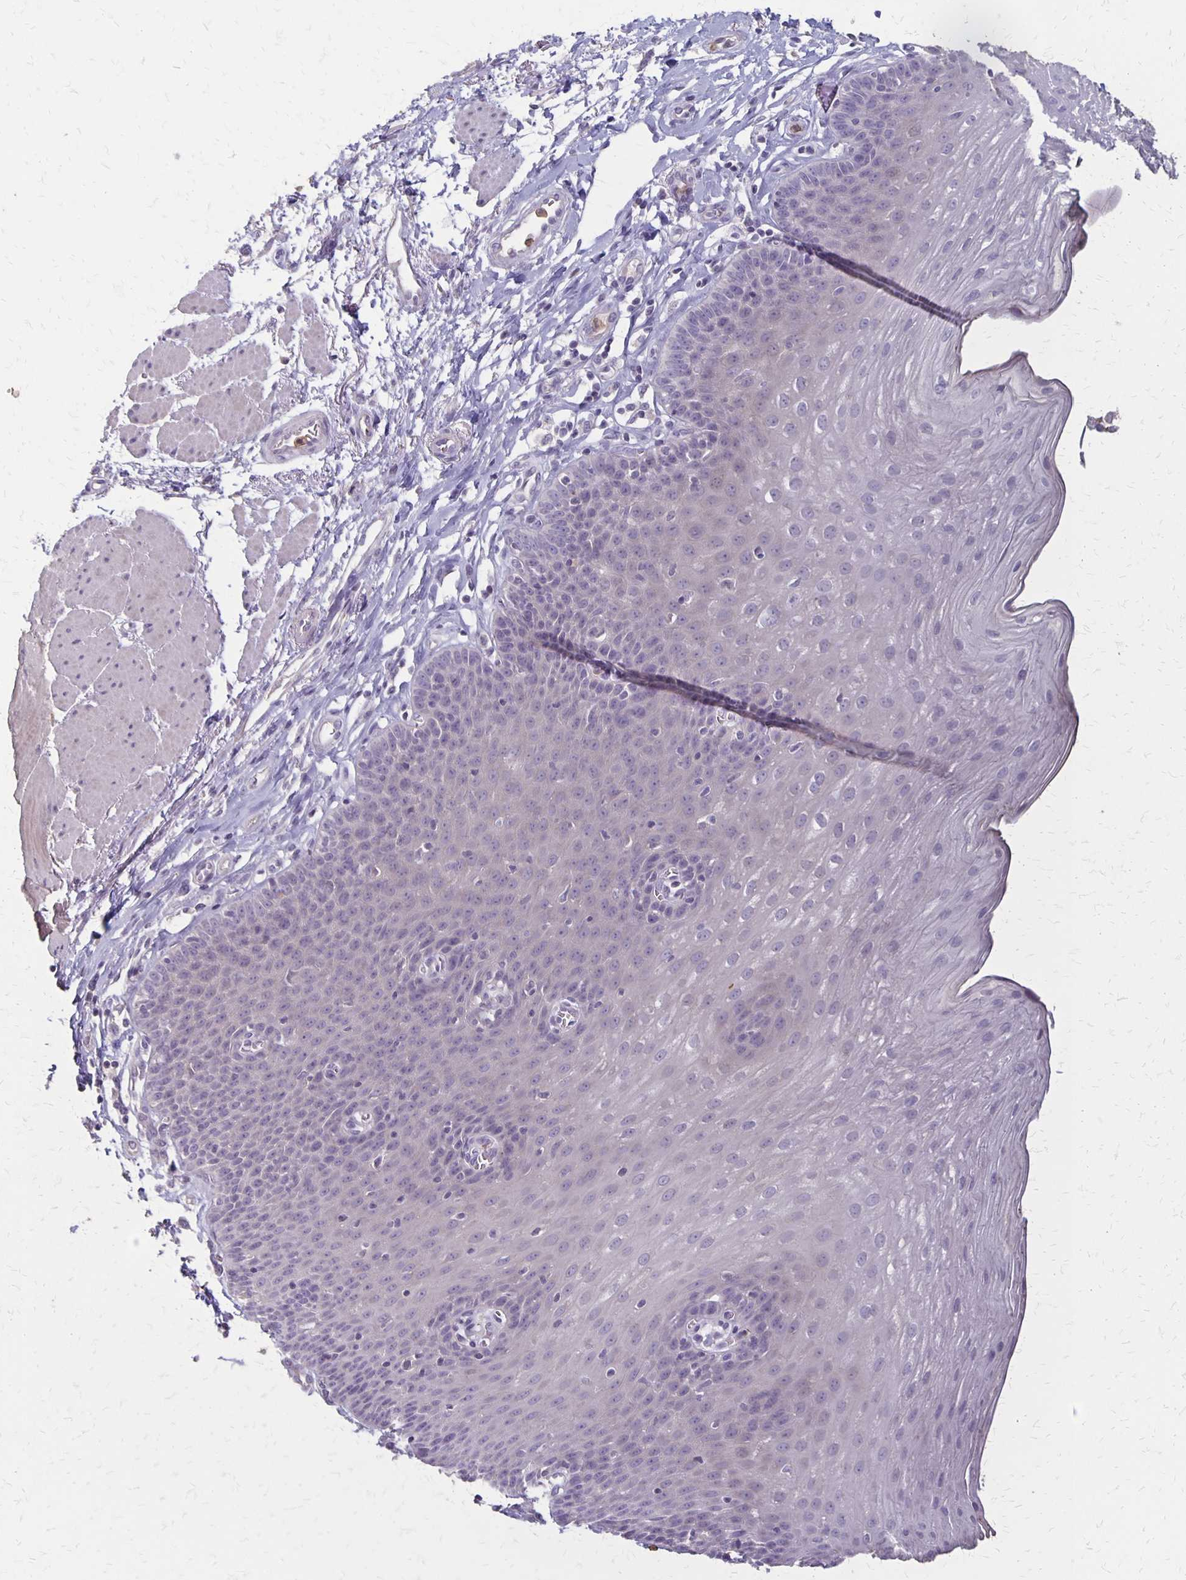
{"staining": {"intensity": "negative", "quantity": "none", "location": "none"}, "tissue": "esophagus", "cell_type": "Squamous epithelial cells", "image_type": "normal", "snomed": [{"axis": "morphology", "description": "Normal tissue, NOS"}, {"axis": "topography", "description": "Esophagus"}], "caption": "Photomicrograph shows no protein positivity in squamous epithelial cells of normal esophagus. (DAB (3,3'-diaminobenzidine) IHC visualized using brightfield microscopy, high magnification).", "gene": "SEPTIN5", "patient": {"sex": "female", "age": 81}}